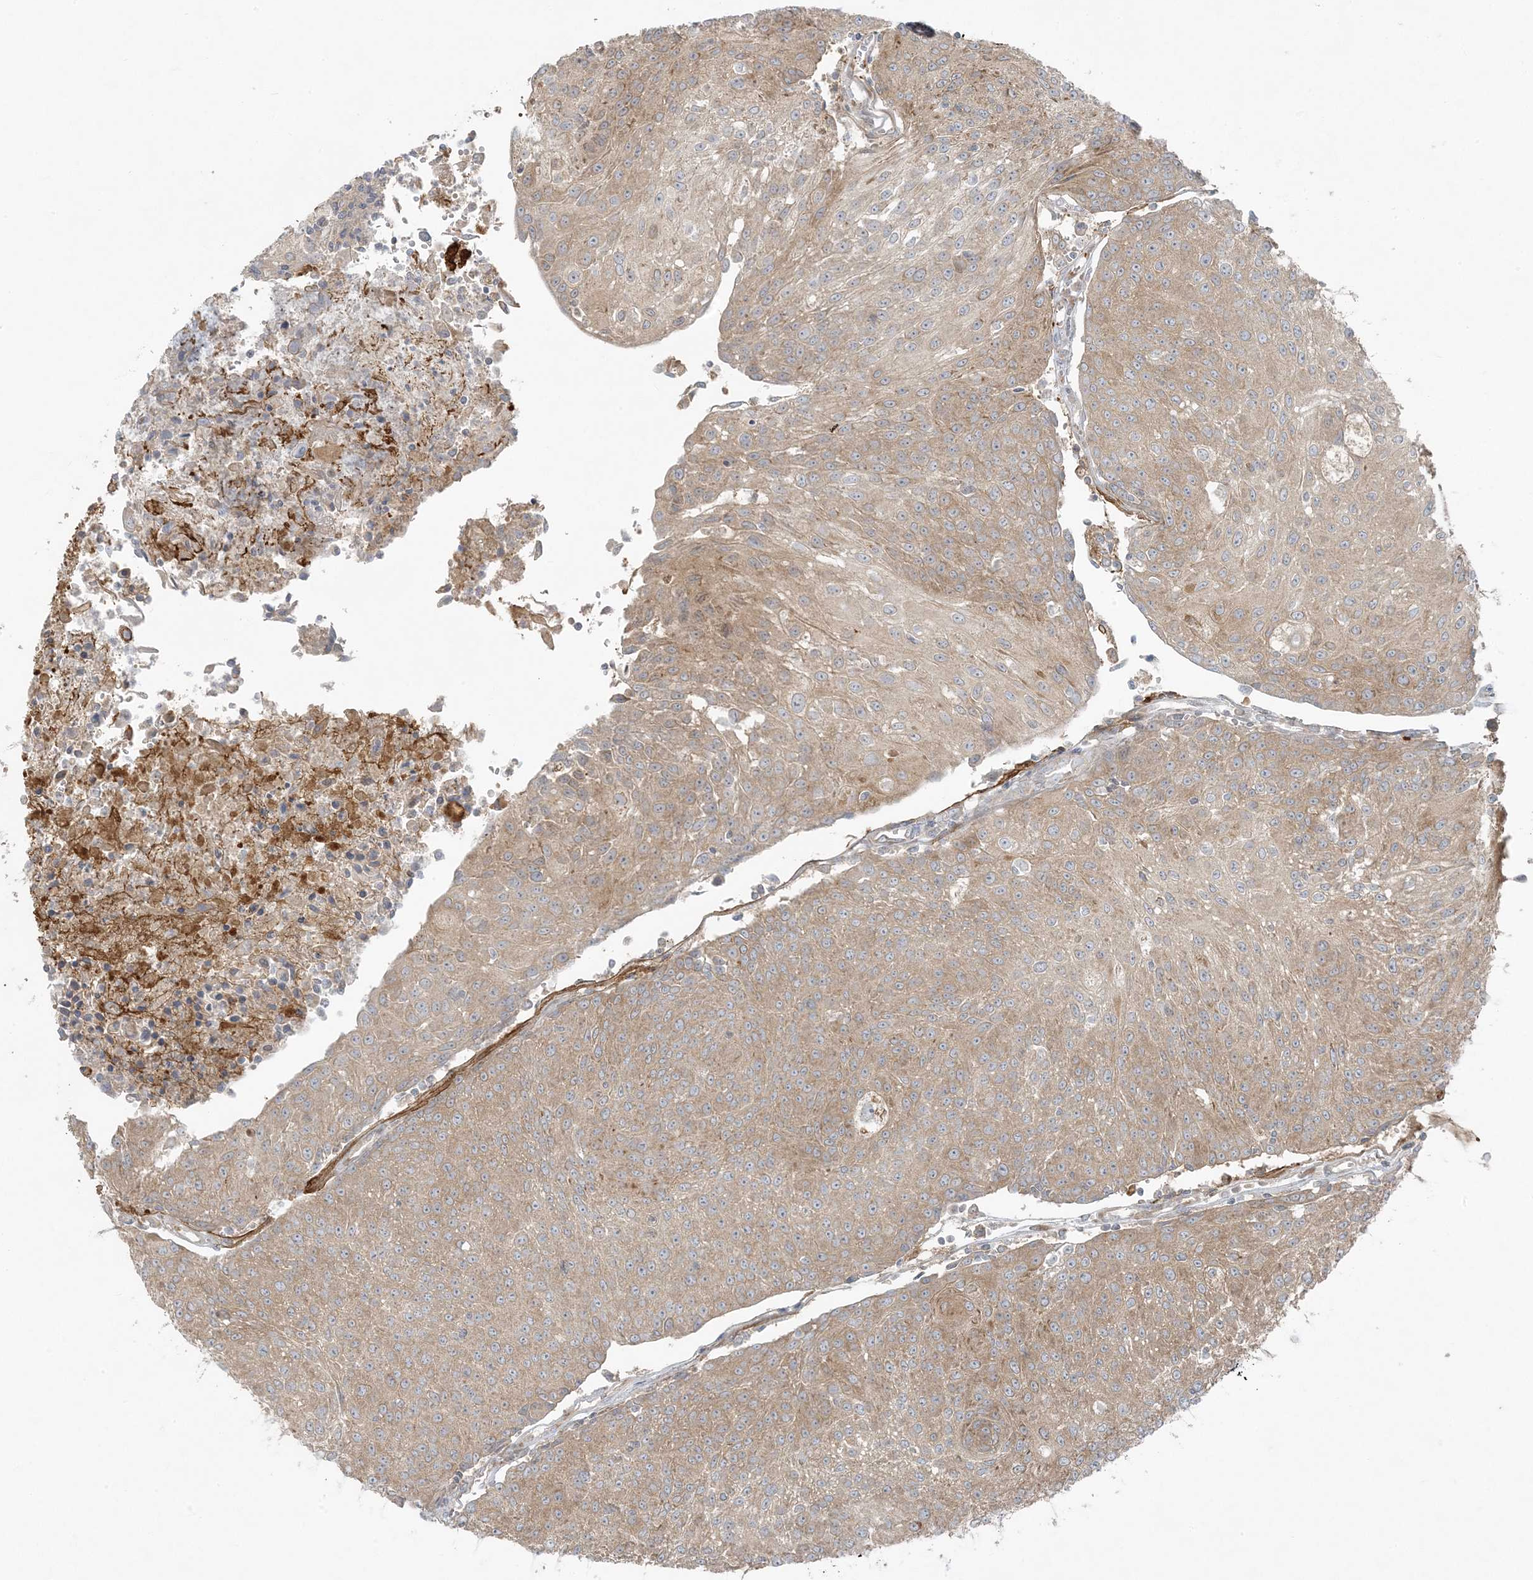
{"staining": {"intensity": "moderate", "quantity": ">75%", "location": "cytoplasmic/membranous"}, "tissue": "urothelial cancer", "cell_type": "Tumor cells", "image_type": "cancer", "snomed": [{"axis": "morphology", "description": "Urothelial carcinoma, High grade"}, {"axis": "topography", "description": "Urinary bladder"}], "caption": "The immunohistochemical stain labels moderate cytoplasmic/membranous expression in tumor cells of urothelial cancer tissue. (IHC, brightfield microscopy, high magnification).", "gene": "ZNF263", "patient": {"sex": "female", "age": 85}}